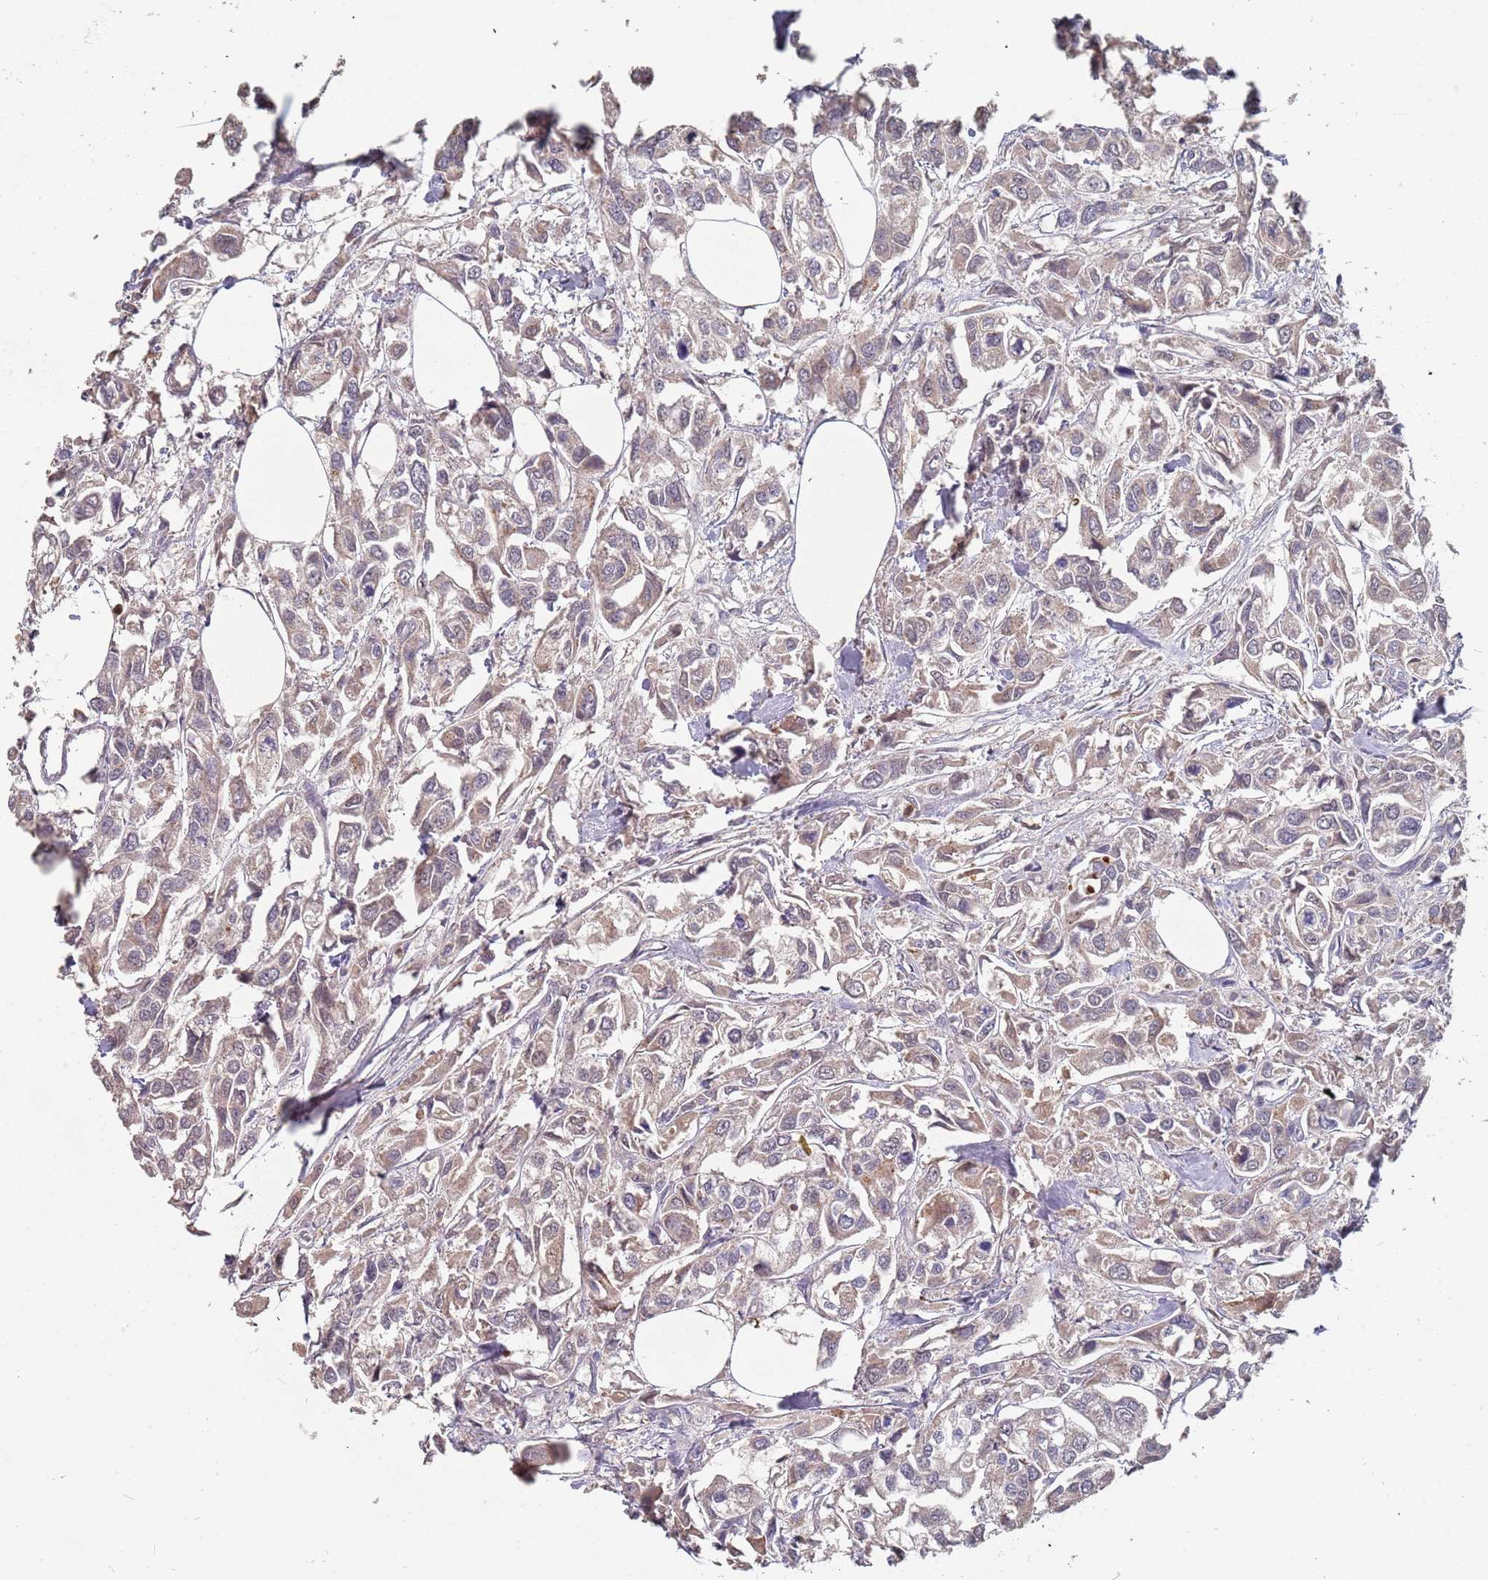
{"staining": {"intensity": "weak", "quantity": ">75%", "location": "cytoplasmic/membranous"}, "tissue": "urothelial cancer", "cell_type": "Tumor cells", "image_type": "cancer", "snomed": [{"axis": "morphology", "description": "Urothelial carcinoma, High grade"}, {"axis": "topography", "description": "Urinary bladder"}], "caption": "Urothelial cancer was stained to show a protein in brown. There is low levels of weak cytoplasmic/membranous positivity in approximately >75% of tumor cells. (DAB (3,3'-diaminobenzidine) = brown stain, brightfield microscopy at high magnification).", "gene": "TCEANC2", "patient": {"sex": "male", "age": 67}}